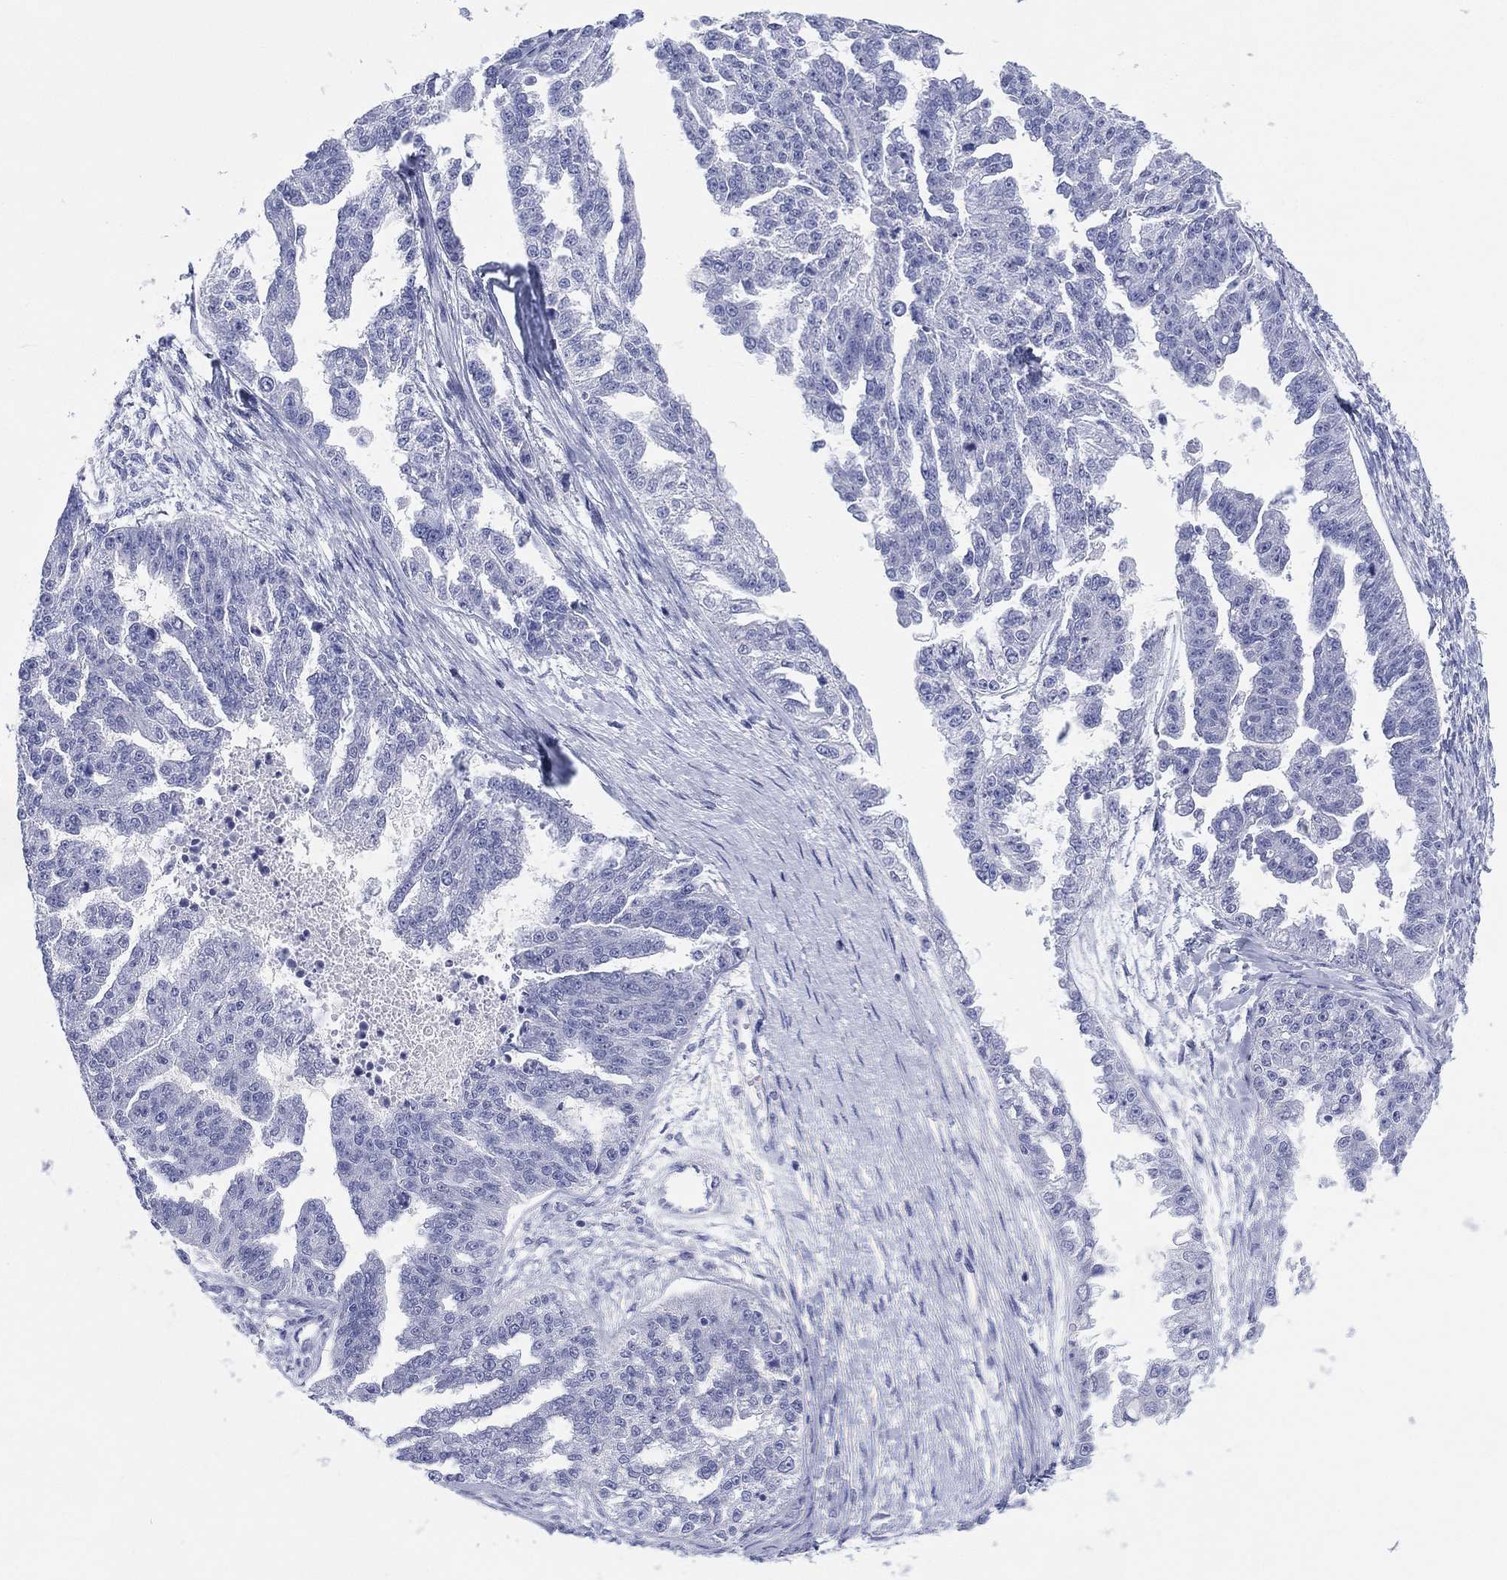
{"staining": {"intensity": "negative", "quantity": "none", "location": "none"}, "tissue": "ovarian cancer", "cell_type": "Tumor cells", "image_type": "cancer", "snomed": [{"axis": "morphology", "description": "Cystadenocarcinoma, serous, NOS"}, {"axis": "topography", "description": "Ovary"}], "caption": "Human ovarian cancer (serous cystadenocarcinoma) stained for a protein using IHC reveals no positivity in tumor cells.", "gene": "DSG1", "patient": {"sex": "female", "age": 58}}